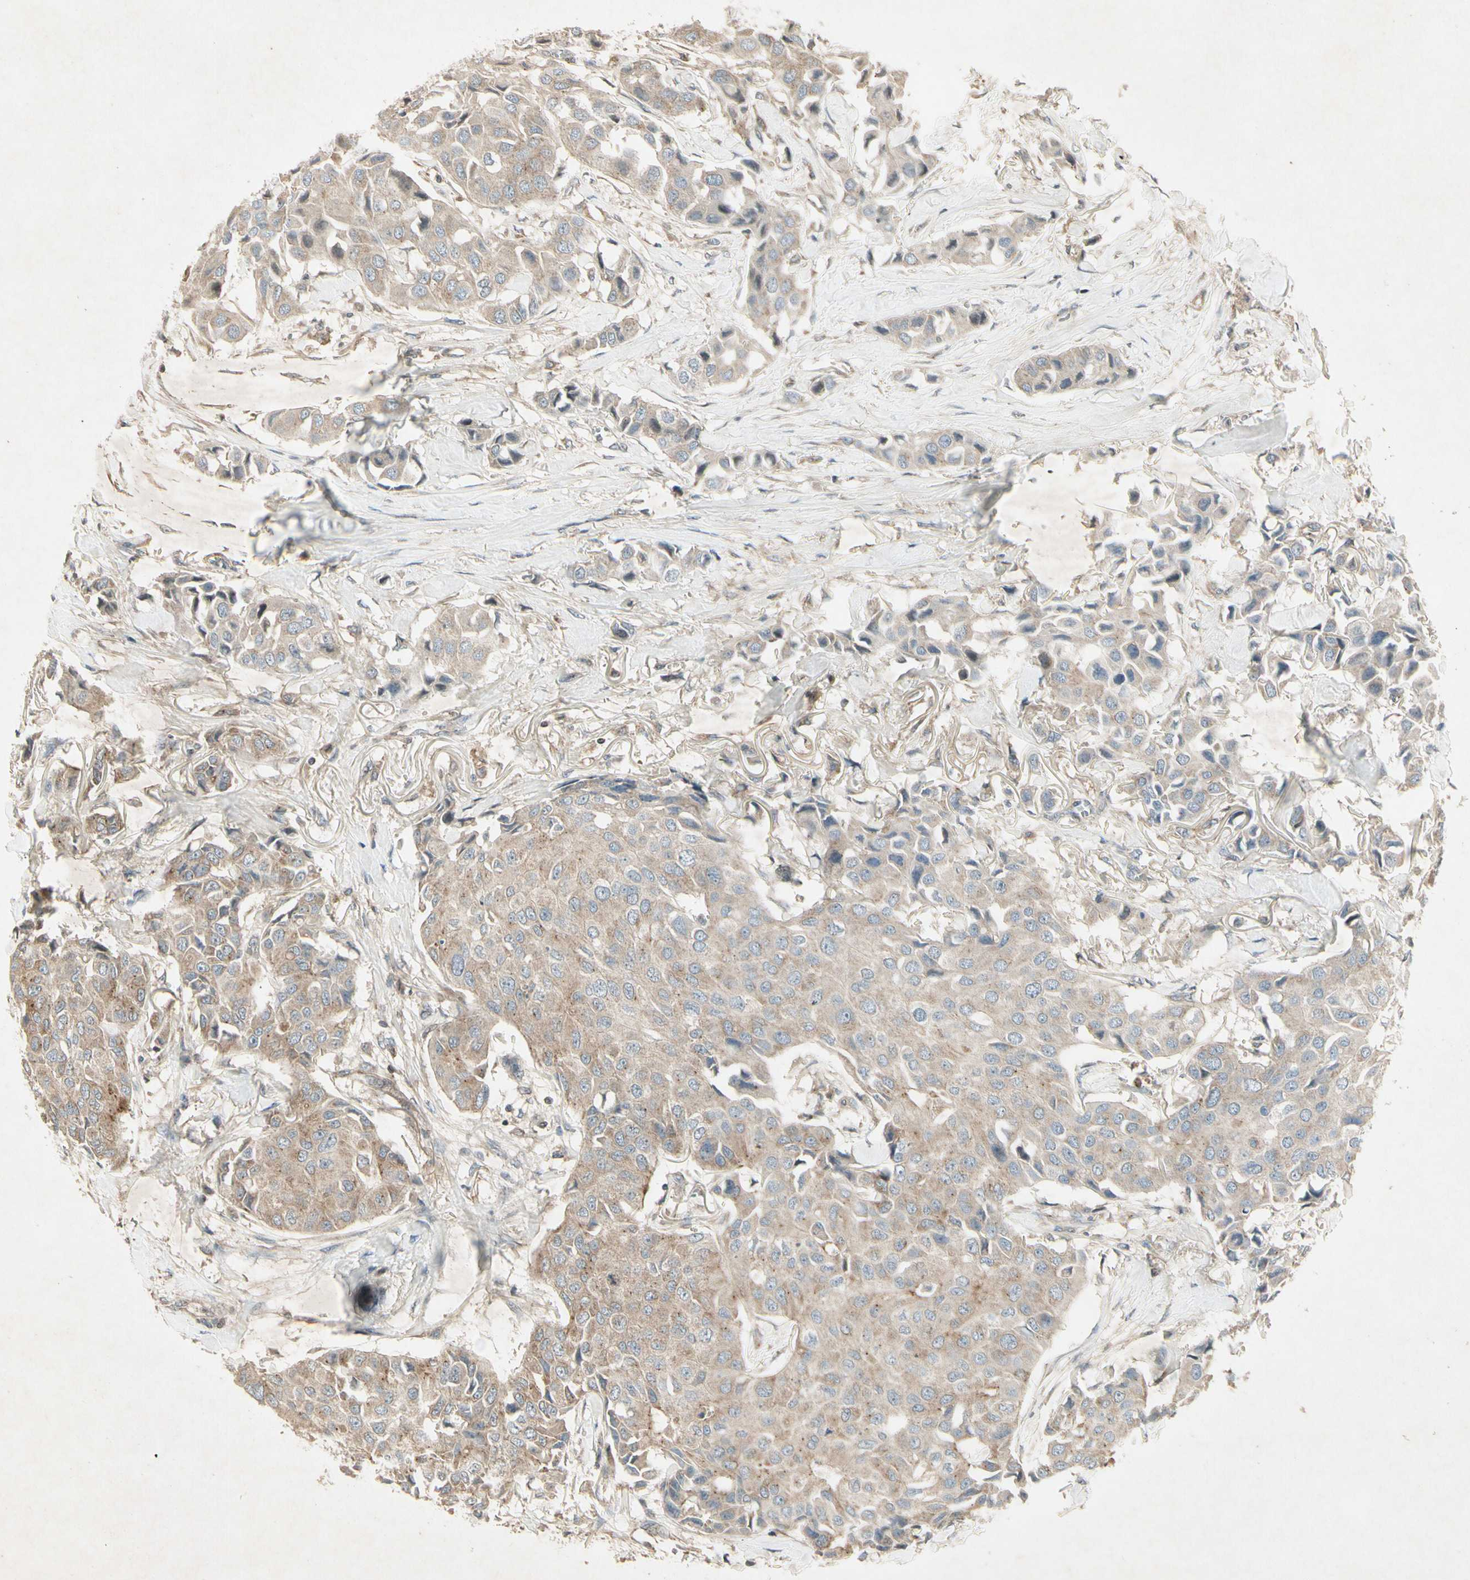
{"staining": {"intensity": "weak", "quantity": ">75%", "location": "cytoplasmic/membranous"}, "tissue": "breast cancer", "cell_type": "Tumor cells", "image_type": "cancer", "snomed": [{"axis": "morphology", "description": "Duct carcinoma"}, {"axis": "topography", "description": "Breast"}], "caption": "Human breast cancer stained for a protein (brown) exhibits weak cytoplasmic/membranous positive staining in about >75% of tumor cells.", "gene": "TEK", "patient": {"sex": "female", "age": 80}}